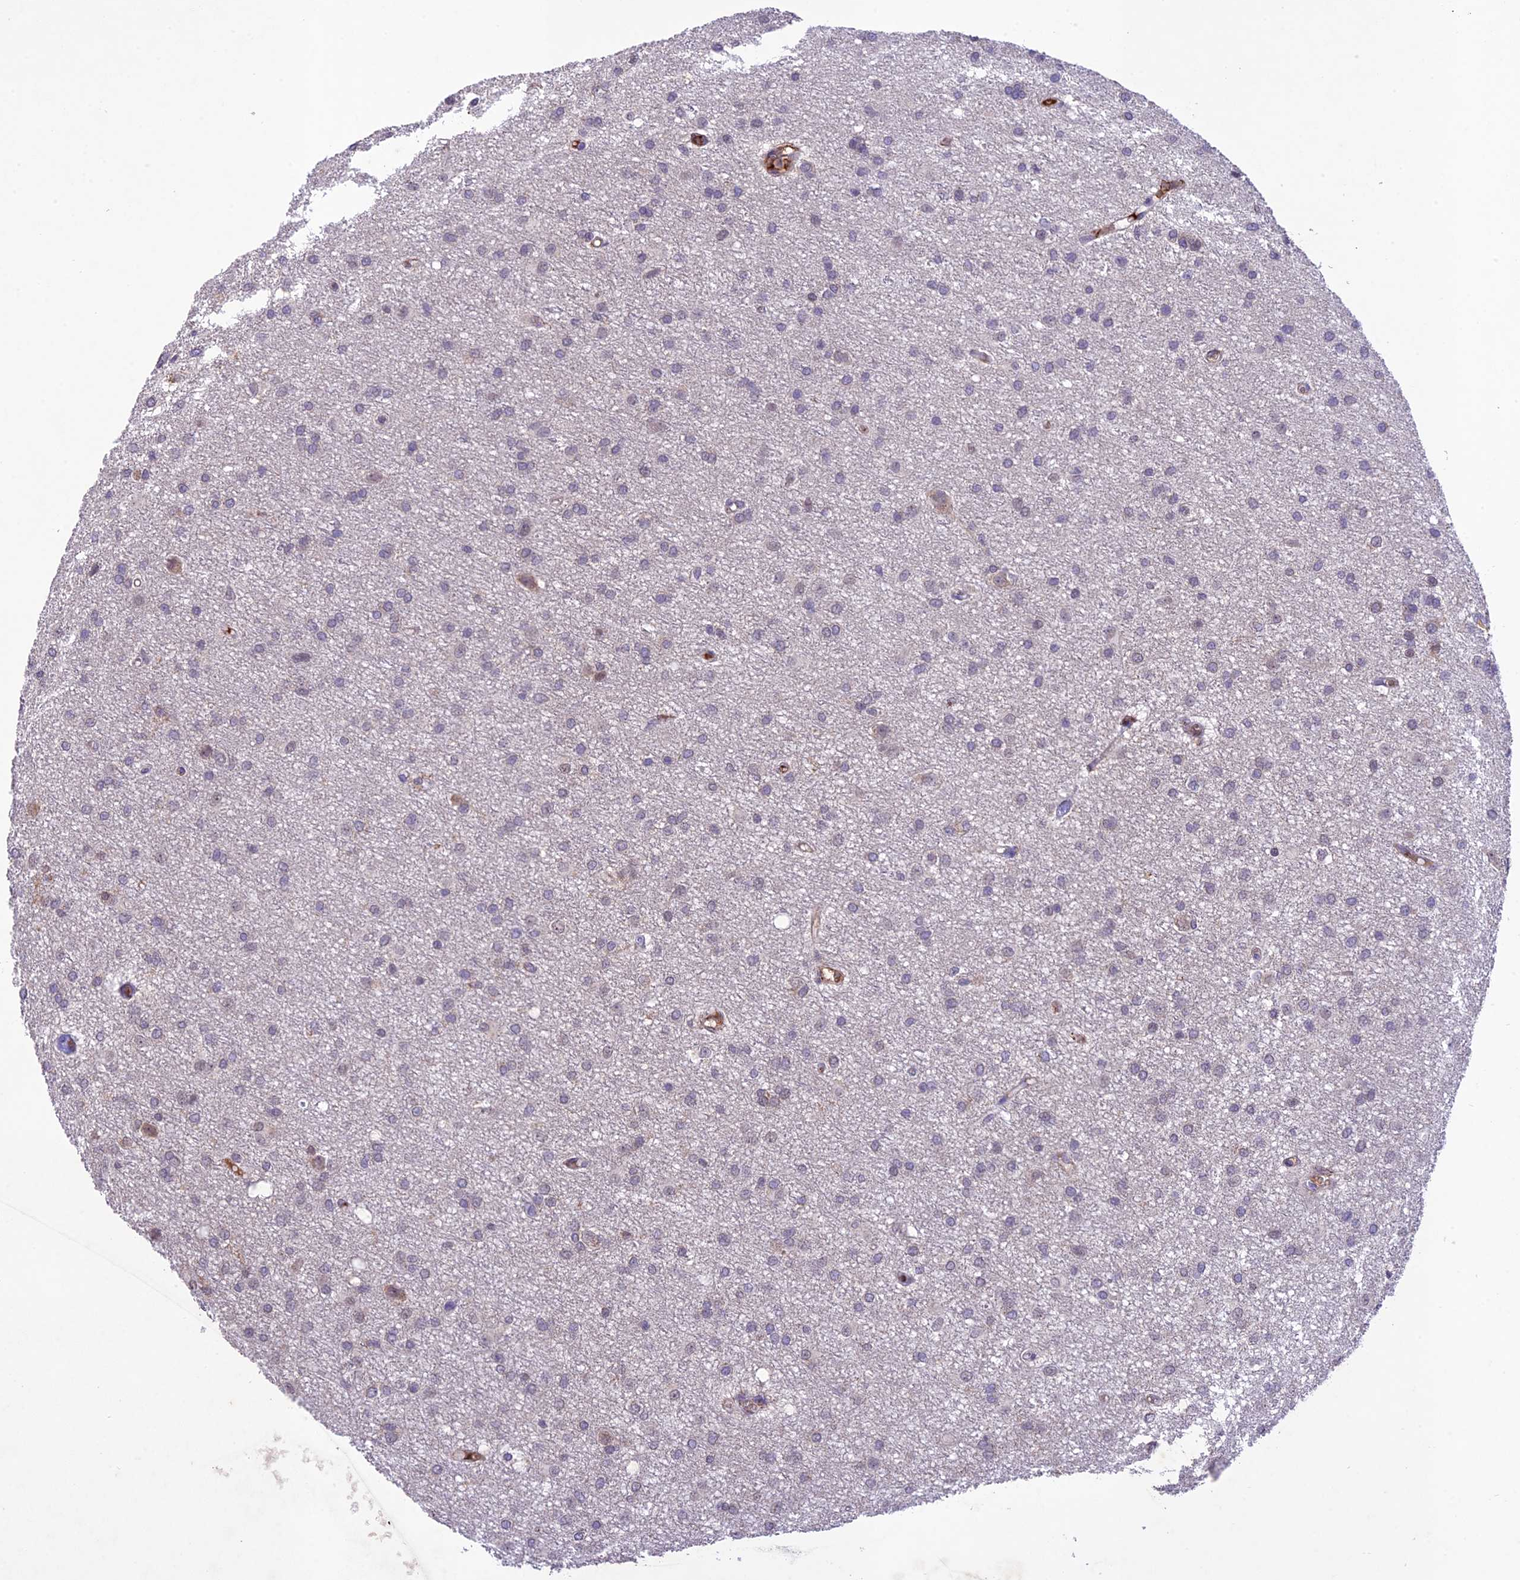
{"staining": {"intensity": "negative", "quantity": "none", "location": "none"}, "tissue": "glioma", "cell_type": "Tumor cells", "image_type": "cancer", "snomed": [{"axis": "morphology", "description": "Glioma, malignant, High grade"}, {"axis": "topography", "description": "Brain"}], "caption": "The image exhibits no significant positivity in tumor cells of high-grade glioma (malignant). (Brightfield microscopy of DAB immunohistochemistry (IHC) at high magnification).", "gene": "ANKRD52", "patient": {"sex": "female", "age": 50}}